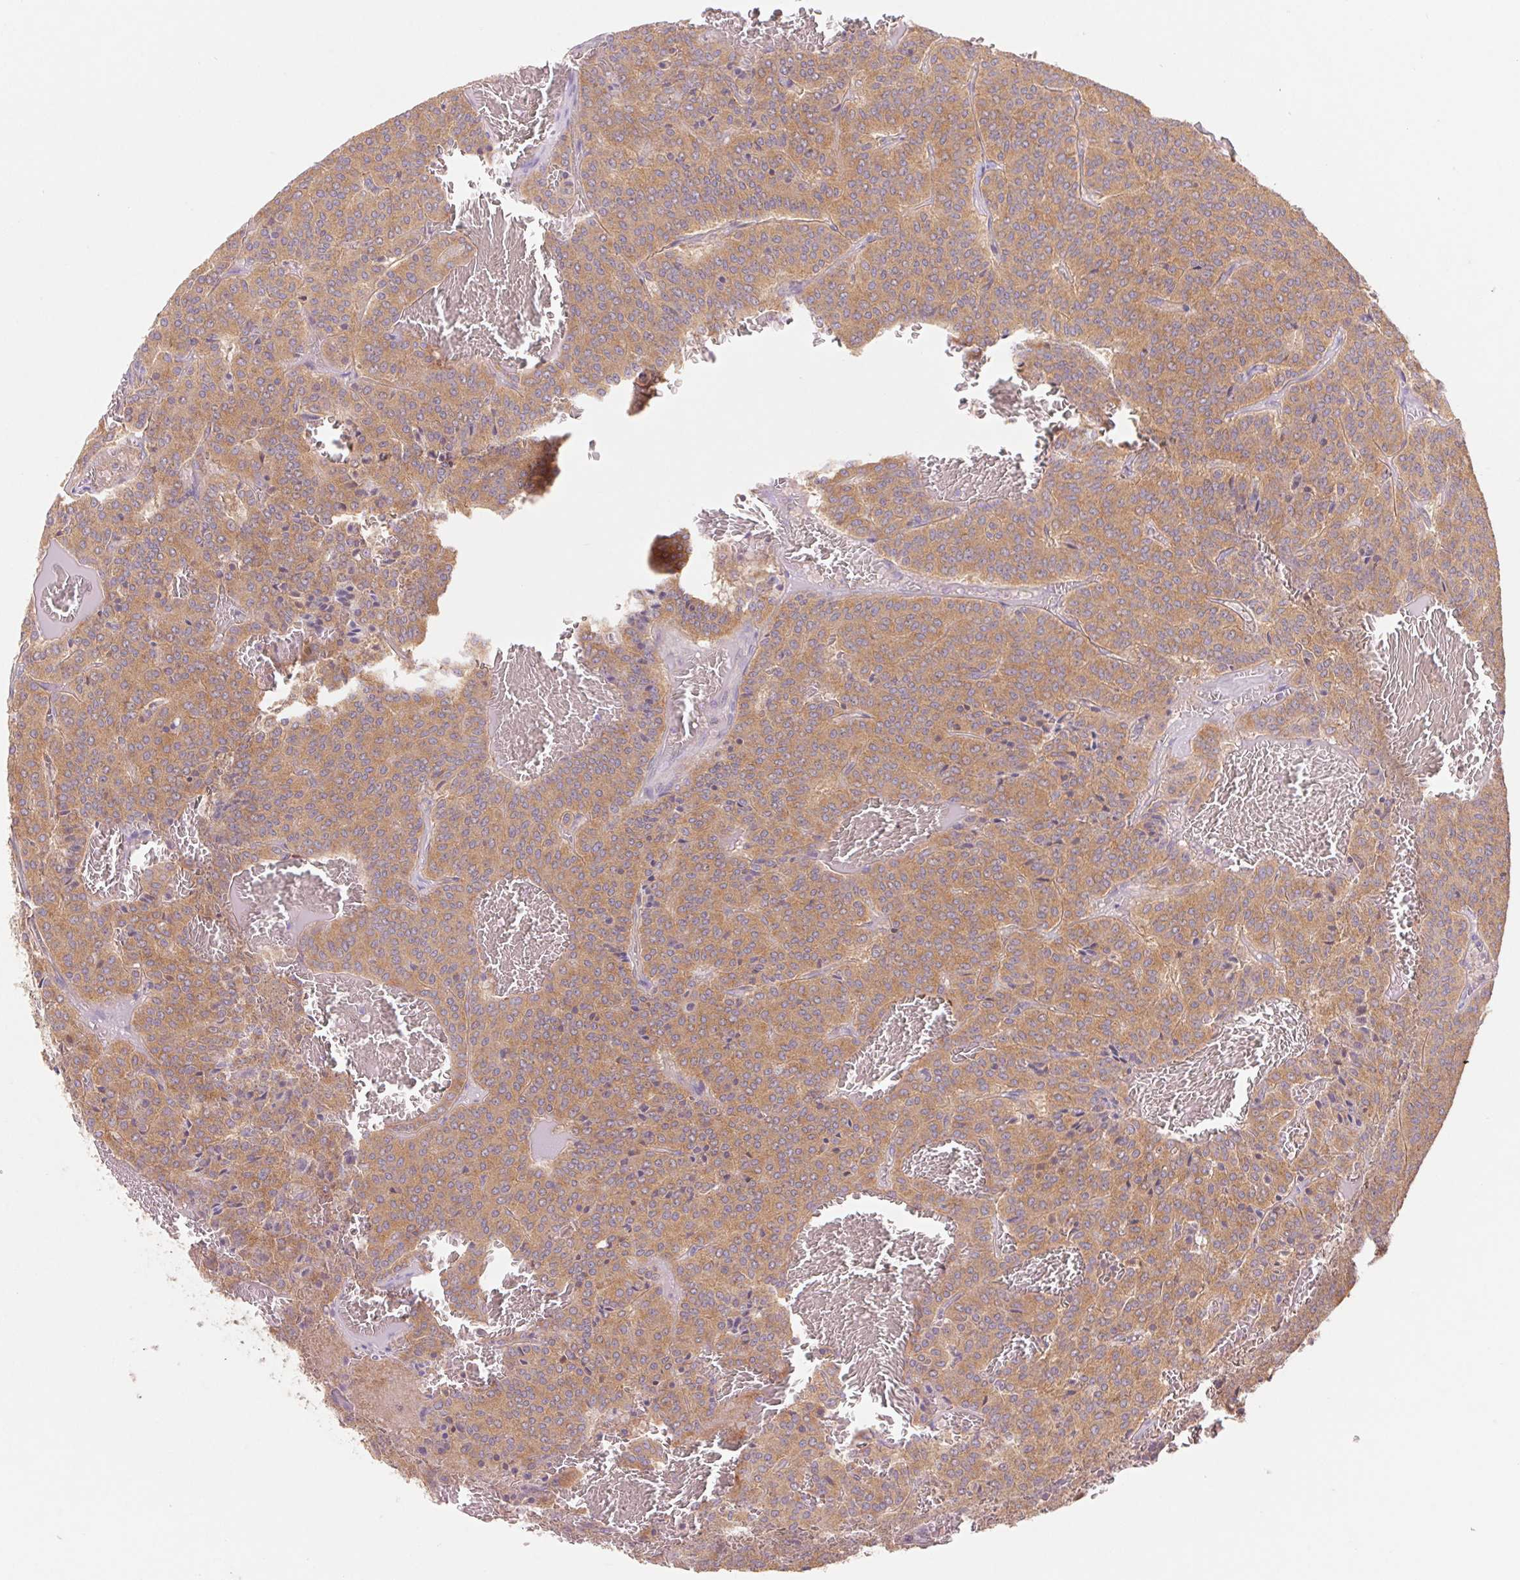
{"staining": {"intensity": "moderate", "quantity": ">75%", "location": "cytoplasmic/membranous"}, "tissue": "carcinoid", "cell_type": "Tumor cells", "image_type": "cancer", "snomed": [{"axis": "morphology", "description": "Carcinoid, malignant, NOS"}, {"axis": "topography", "description": "Lung"}], "caption": "The photomicrograph shows staining of carcinoid, revealing moderate cytoplasmic/membranous protein positivity (brown color) within tumor cells. The staining was performed using DAB (3,3'-diaminobenzidine), with brown indicating positive protein expression. Nuclei are stained blue with hematoxylin.", "gene": "RAB1A", "patient": {"sex": "male", "age": 70}}